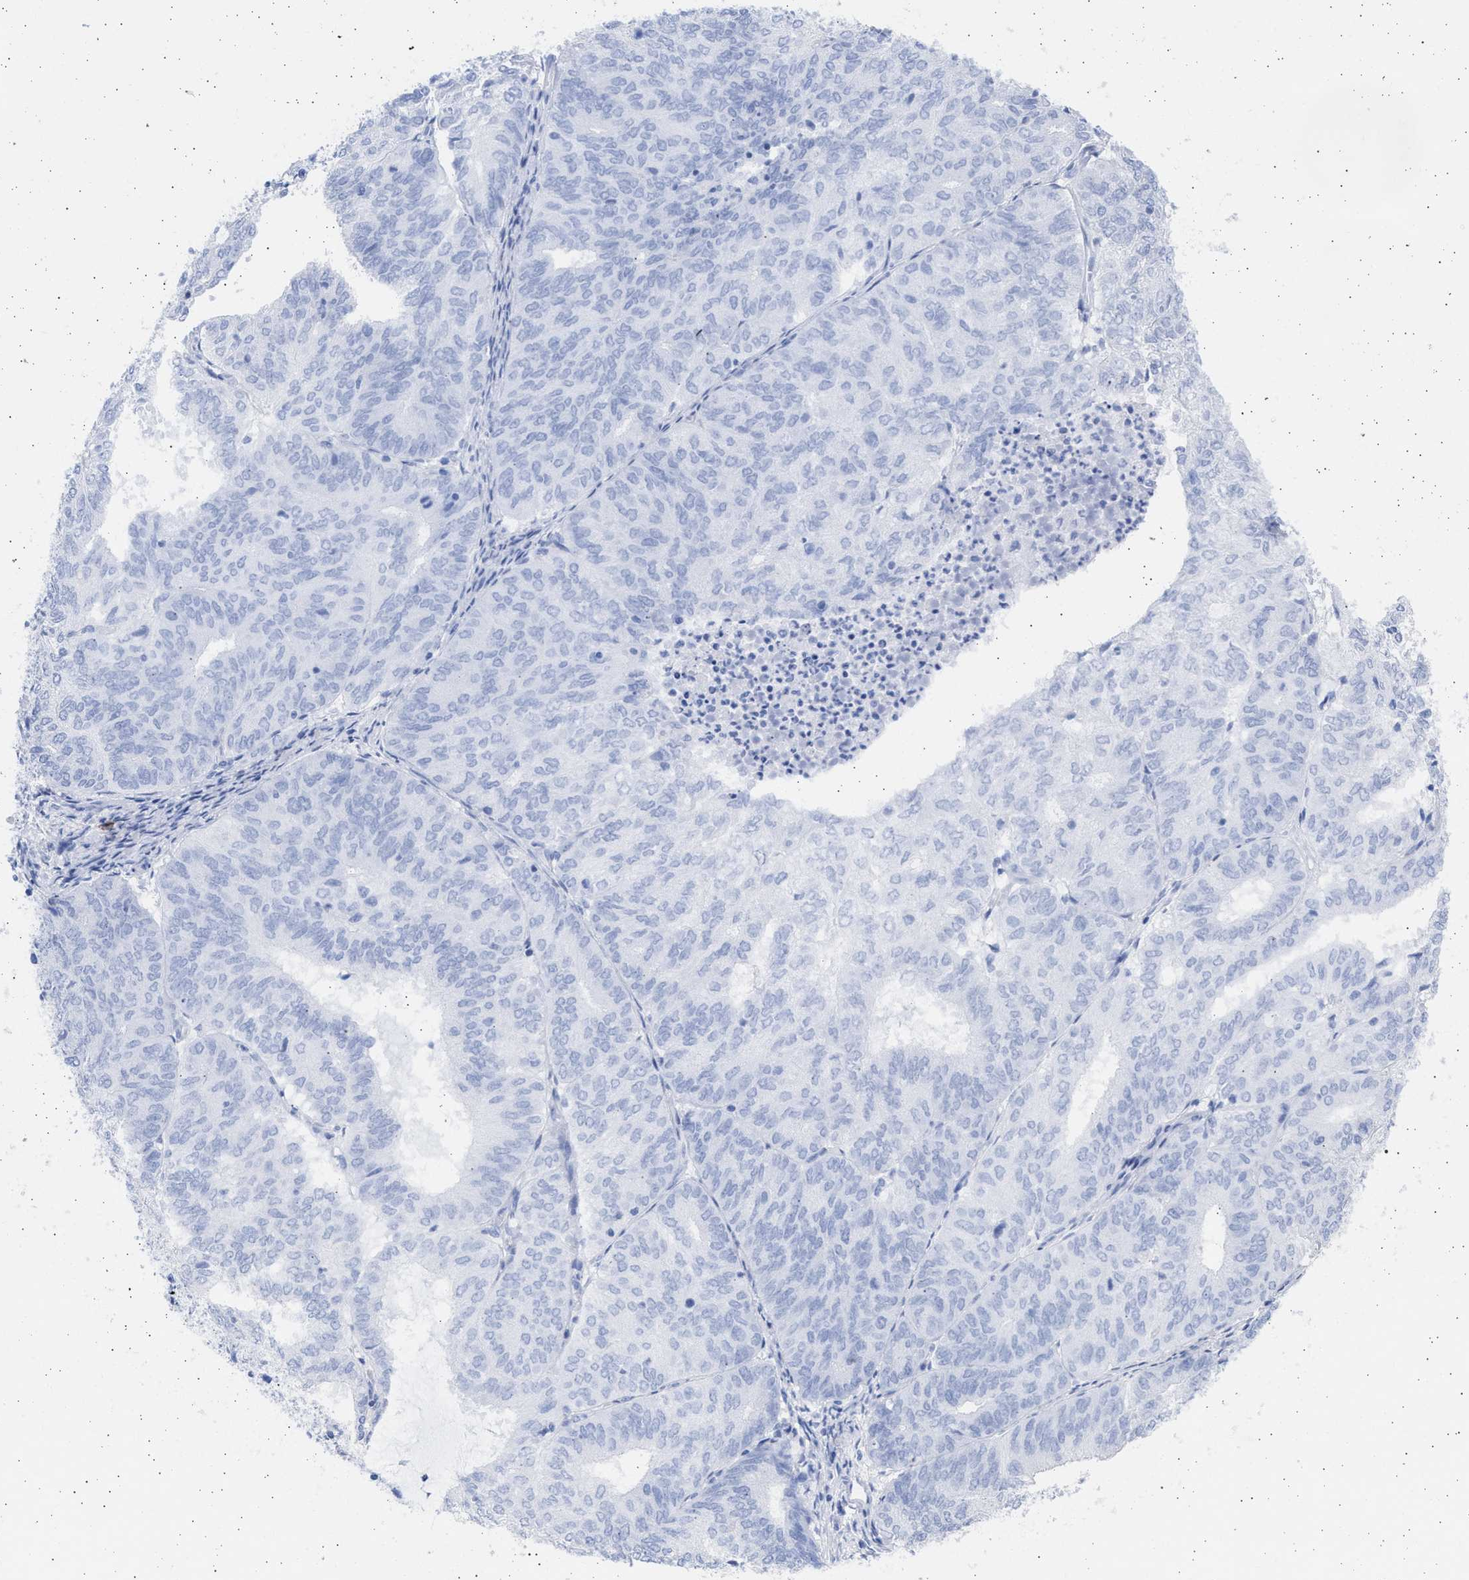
{"staining": {"intensity": "negative", "quantity": "none", "location": "none"}, "tissue": "endometrial cancer", "cell_type": "Tumor cells", "image_type": "cancer", "snomed": [{"axis": "morphology", "description": "Adenocarcinoma, NOS"}, {"axis": "topography", "description": "Uterus"}], "caption": "Adenocarcinoma (endometrial) was stained to show a protein in brown. There is no significant expression in tumor cells.", "gene": "ALDOC", "patient": {"sex": "female", "age": 60}}